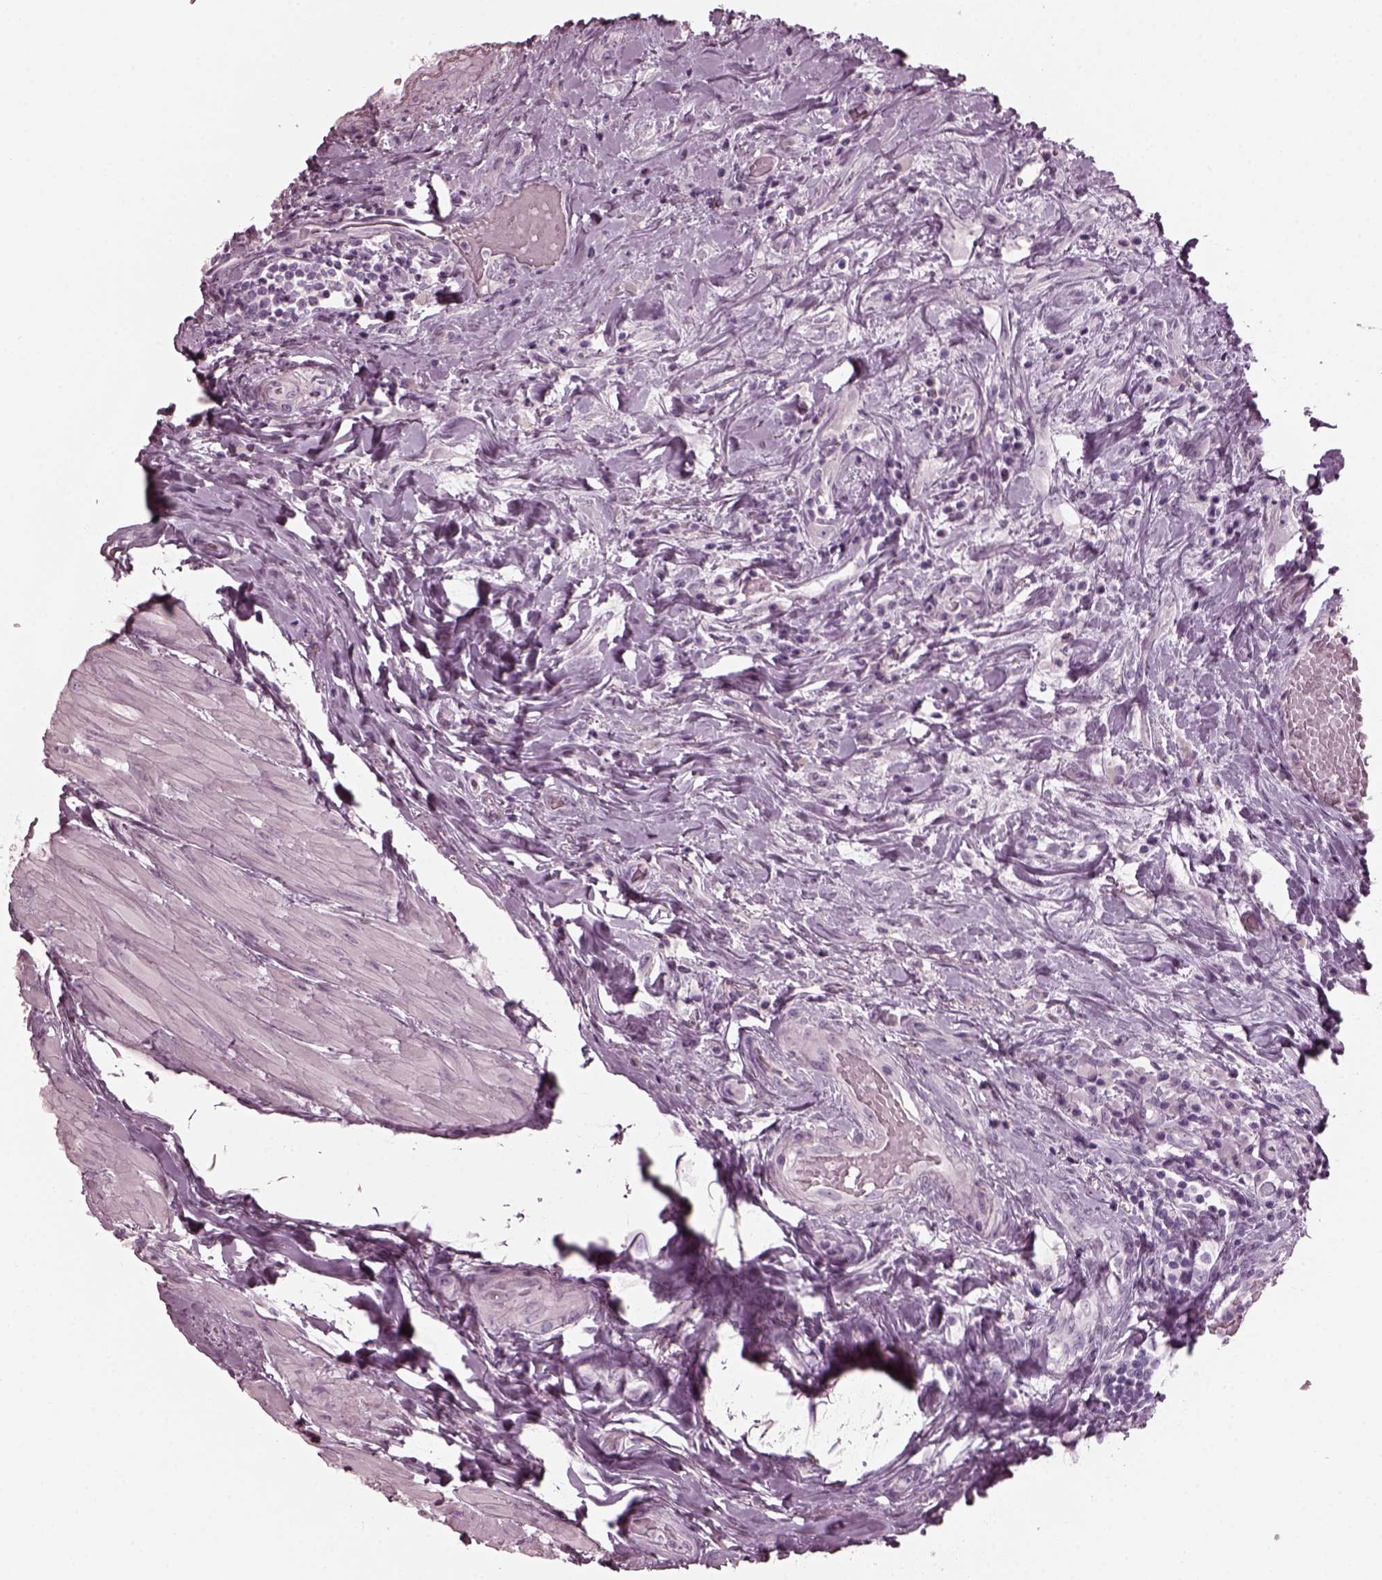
{"staining": {"intensity": "negative", "quantity": "none", "location": "none"}, "tissue": "urothelial cancer", "cell_type": "Tumor cells", "image_type": "cancer", "snomed": [{"axis": "morphology", "description": "Urothelial carcinoma, High grade"}, {"axis": "topography", "description": "Urinary bladder"}], "caption": "Immunohistochemistry histopathology image of human urothelial cancer stained for a protein (brown), which shows no positivity in tumor cells.", "gene": "RCVRN", "patient": {"sex": "male", "age": 79}}